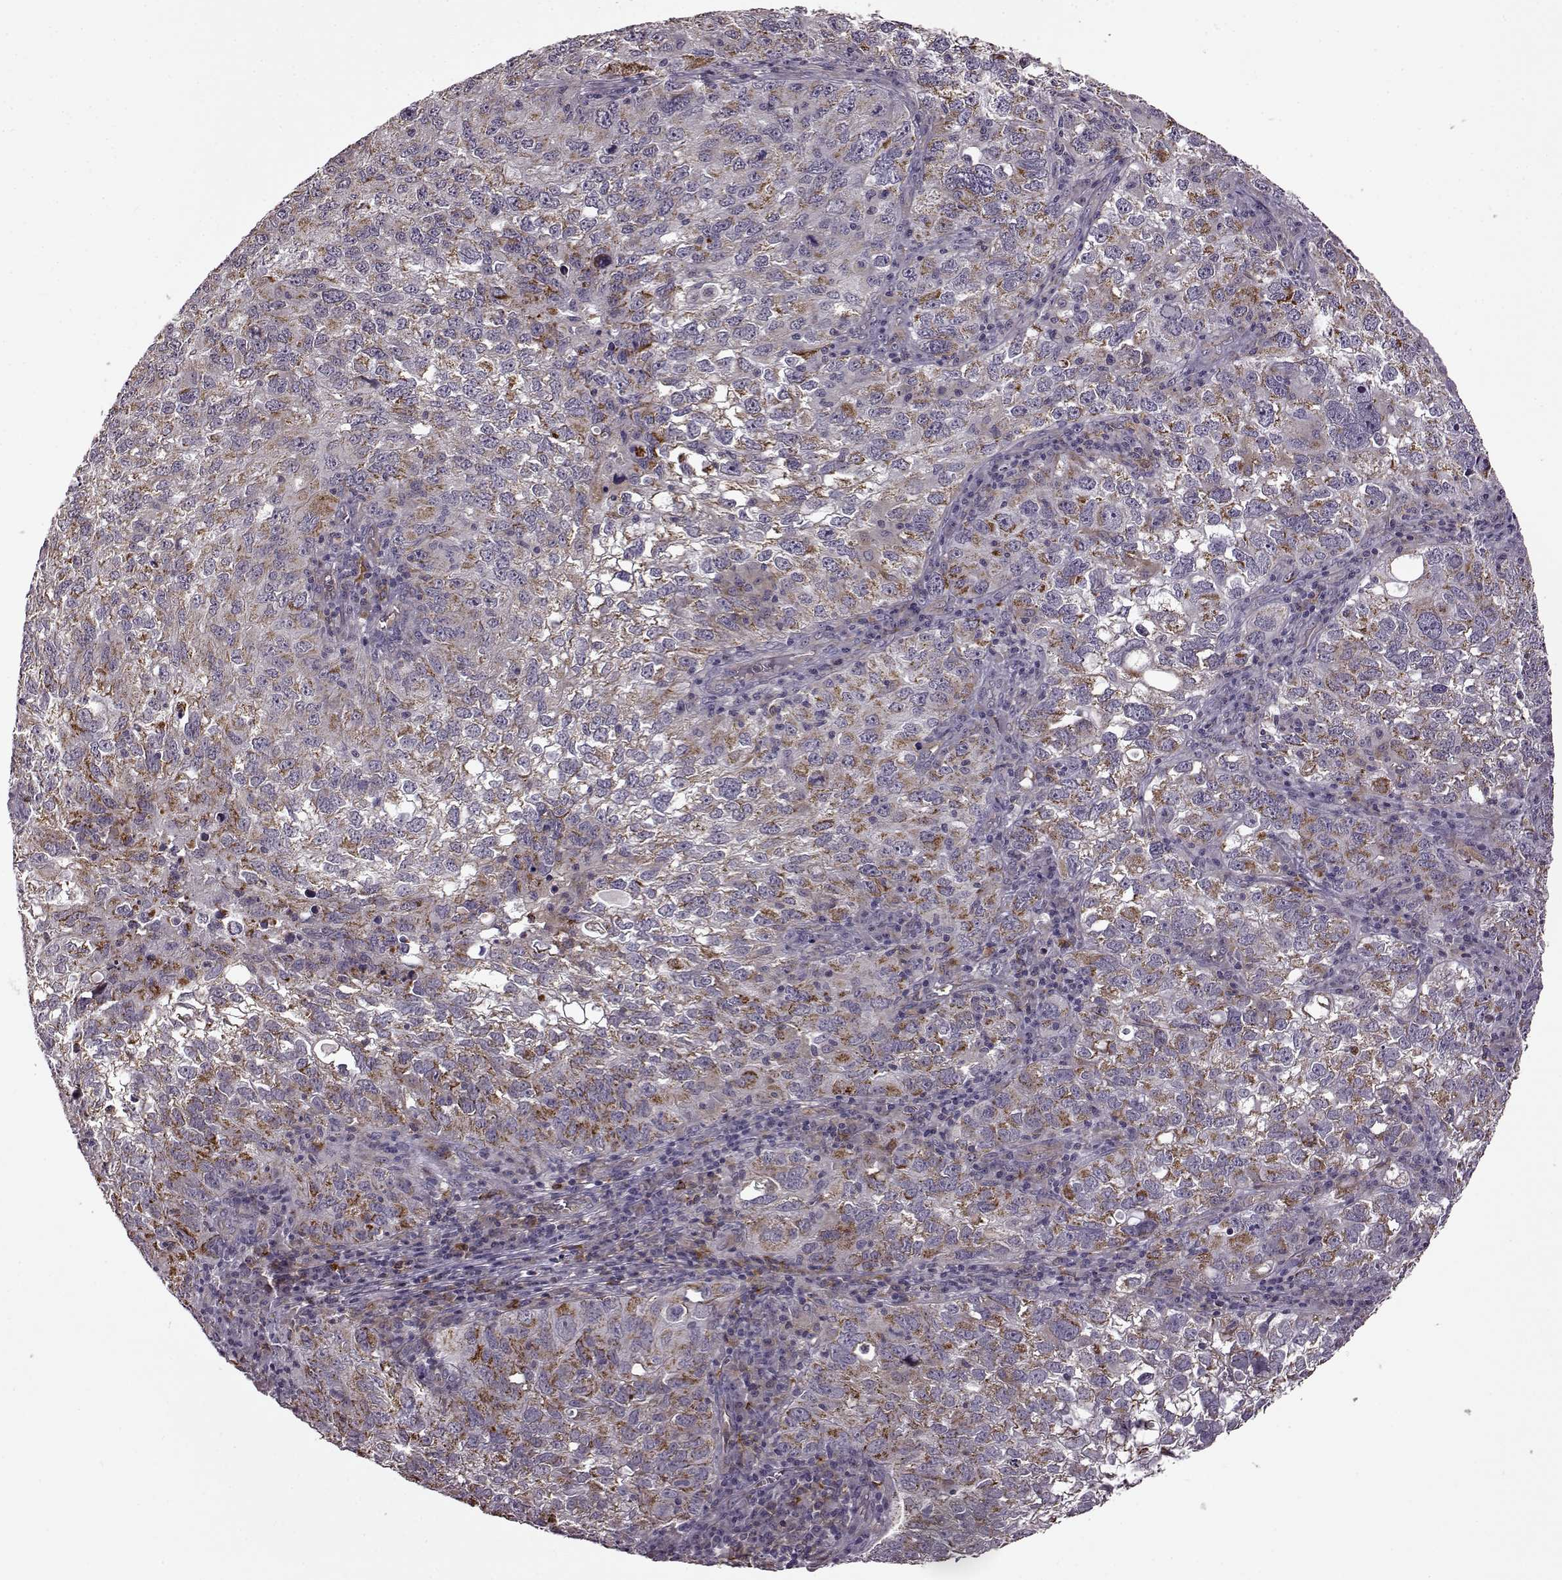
{"staining": {"intensity": "moderate", "quantity": ">75%", "location": "cytoplasmic/membranous"}, "tissue": "cervical cancer", "cell_type": "Tumor cells", "image_type": "cancer", "snomed": [{"axis": "morphology", "description": "Squamous cell carcinoma, NOS"}, {"axis": "topography", "description": "Cervix"}], "caption": "Cervical squamous cell carcinoma stained for a protein (brown) exhibits moderate cytoplasmic/membranous positive staining in approximately >75% of tumor cells.", "gene": "MTSS1", "patient": {"sex": "female", "age": 55}}